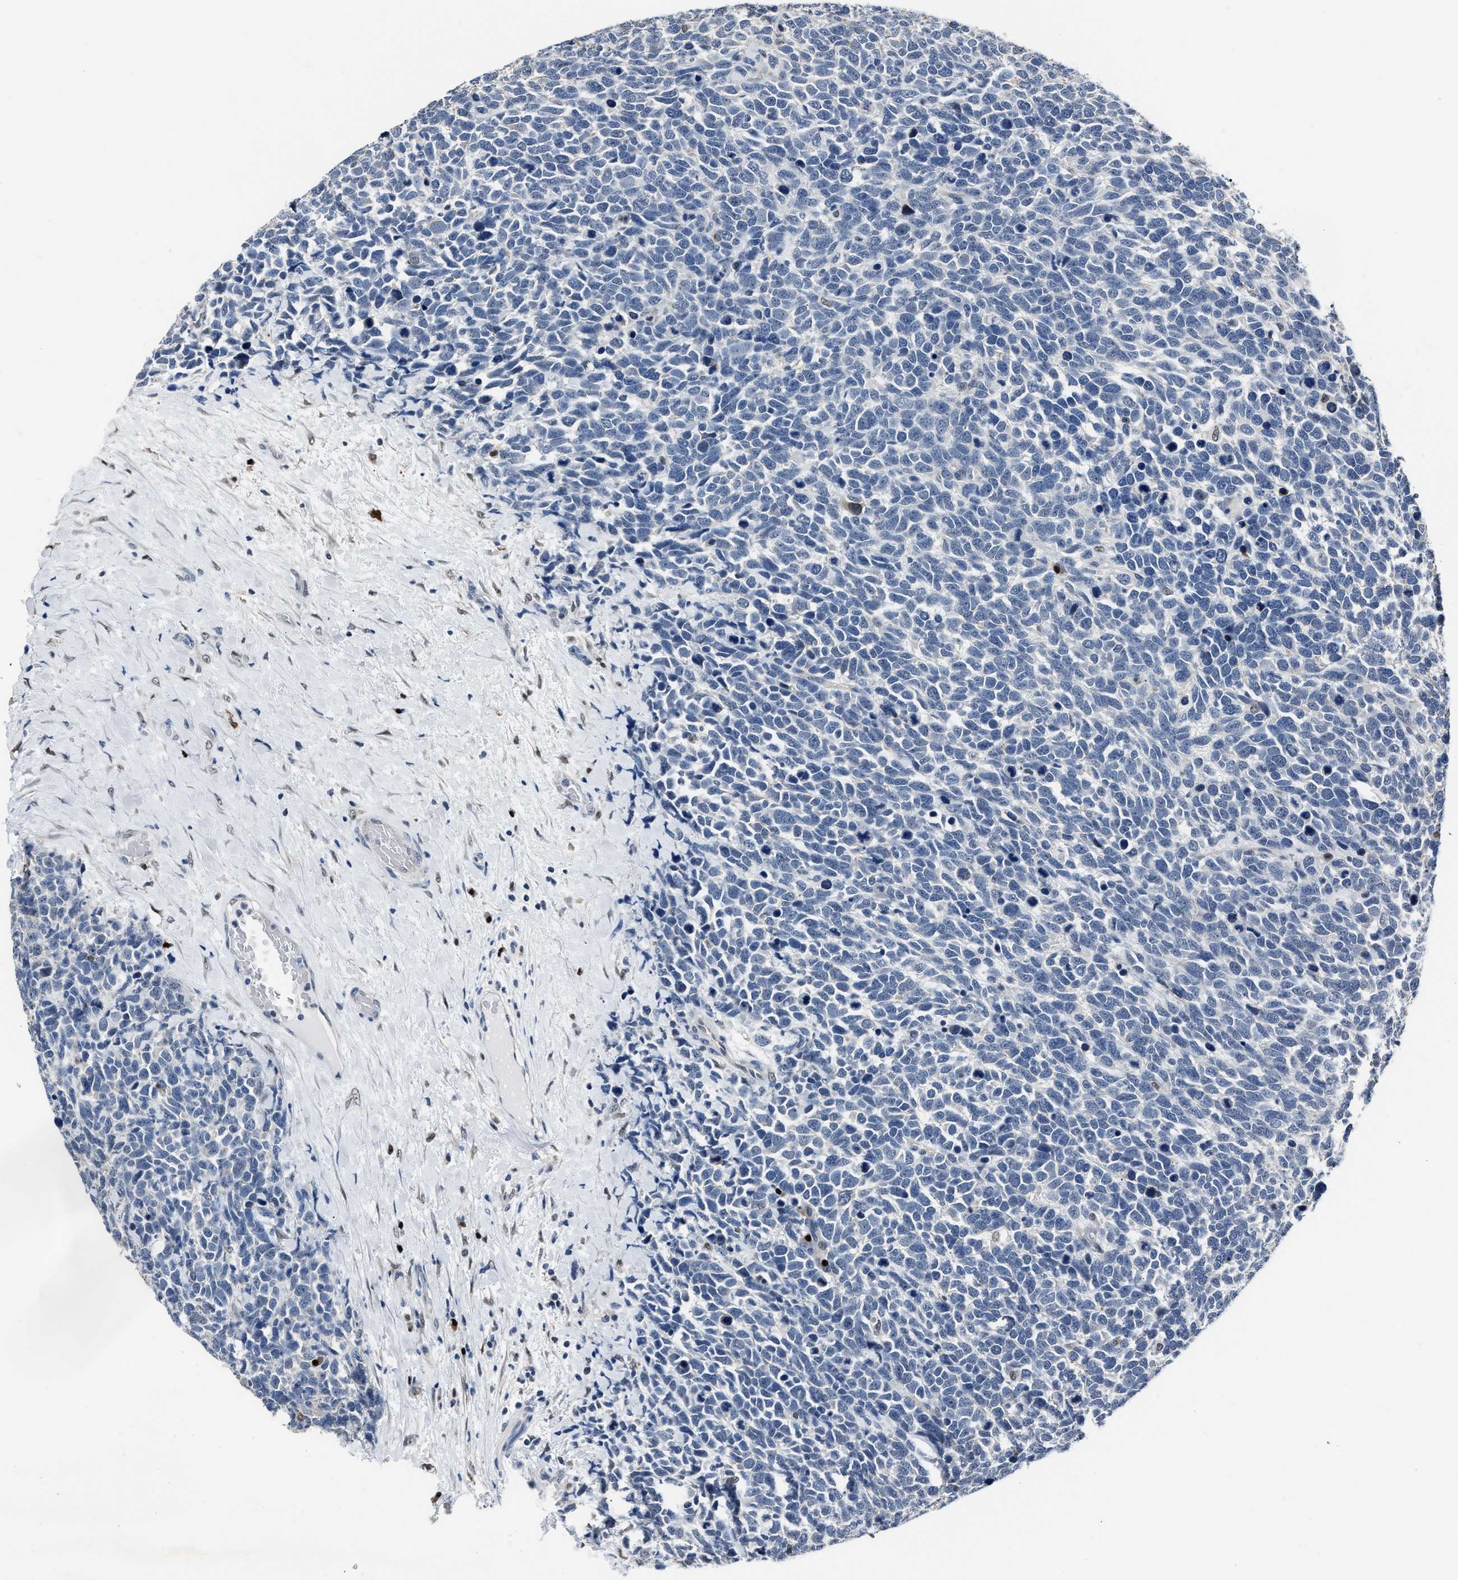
{"staining": {"intensity": "negative", "quantity": "none", "location": "none"}, "tissue": "urothelial cancer", "cell_type": "Tumor cells", "image_type": "cancer", "snomed": [{"axis": "morphology", "description": "Urothelial carcinoma, High grade"}, {"axis": "topography", "description": "Urinary bladder"}], "caption": "Tumor cells are negative for brown protein staining in urothelial cancer.", "gene": "NSUN5", "patient": {"sex": "female", "age": 82}}